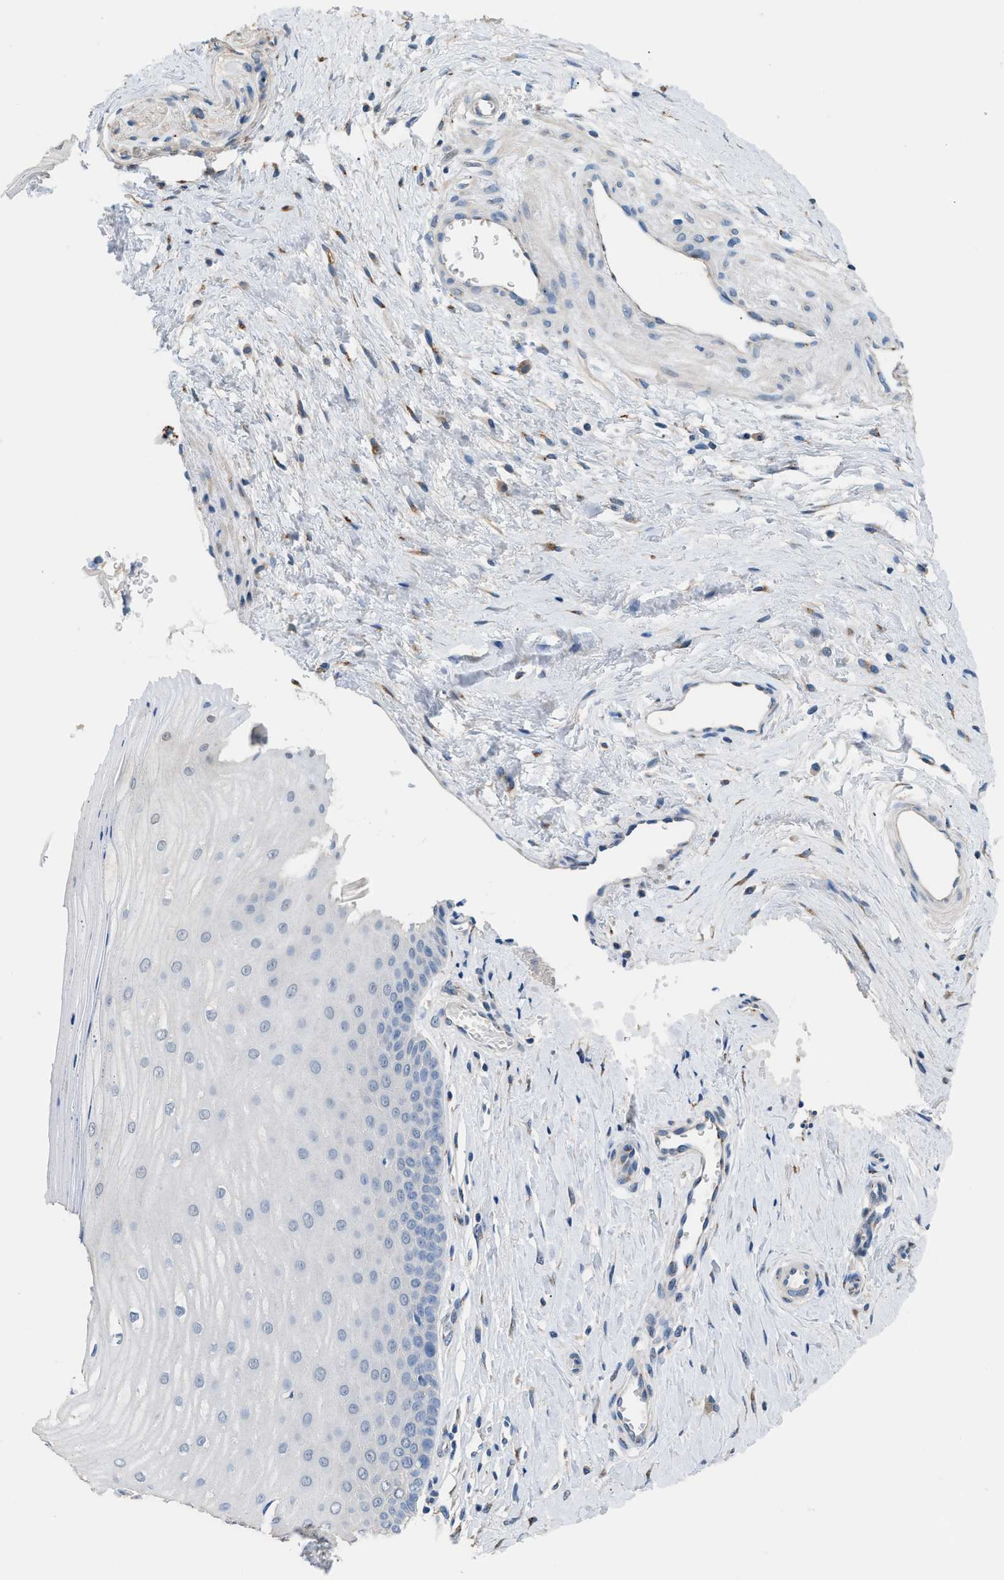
{"staining": {"intensity": "negative", "quantity": "none", "location": "none"}, "tissue": "cervix", "cell_type": "Squamous epithelial cells", "image_type": "normal", "snomed": [{"axis": "morphology", "description": "Normal tissue, NOS"}, {"axis": "topography", "description": "Cervix"}], "caption": "This is an immunohistochemistry histopathology image of unremarkable human cervix. There is no staining in squamous epithelial cells.", "gene": "GOLM1", "patient": {"sex": "female", "age": 55}}